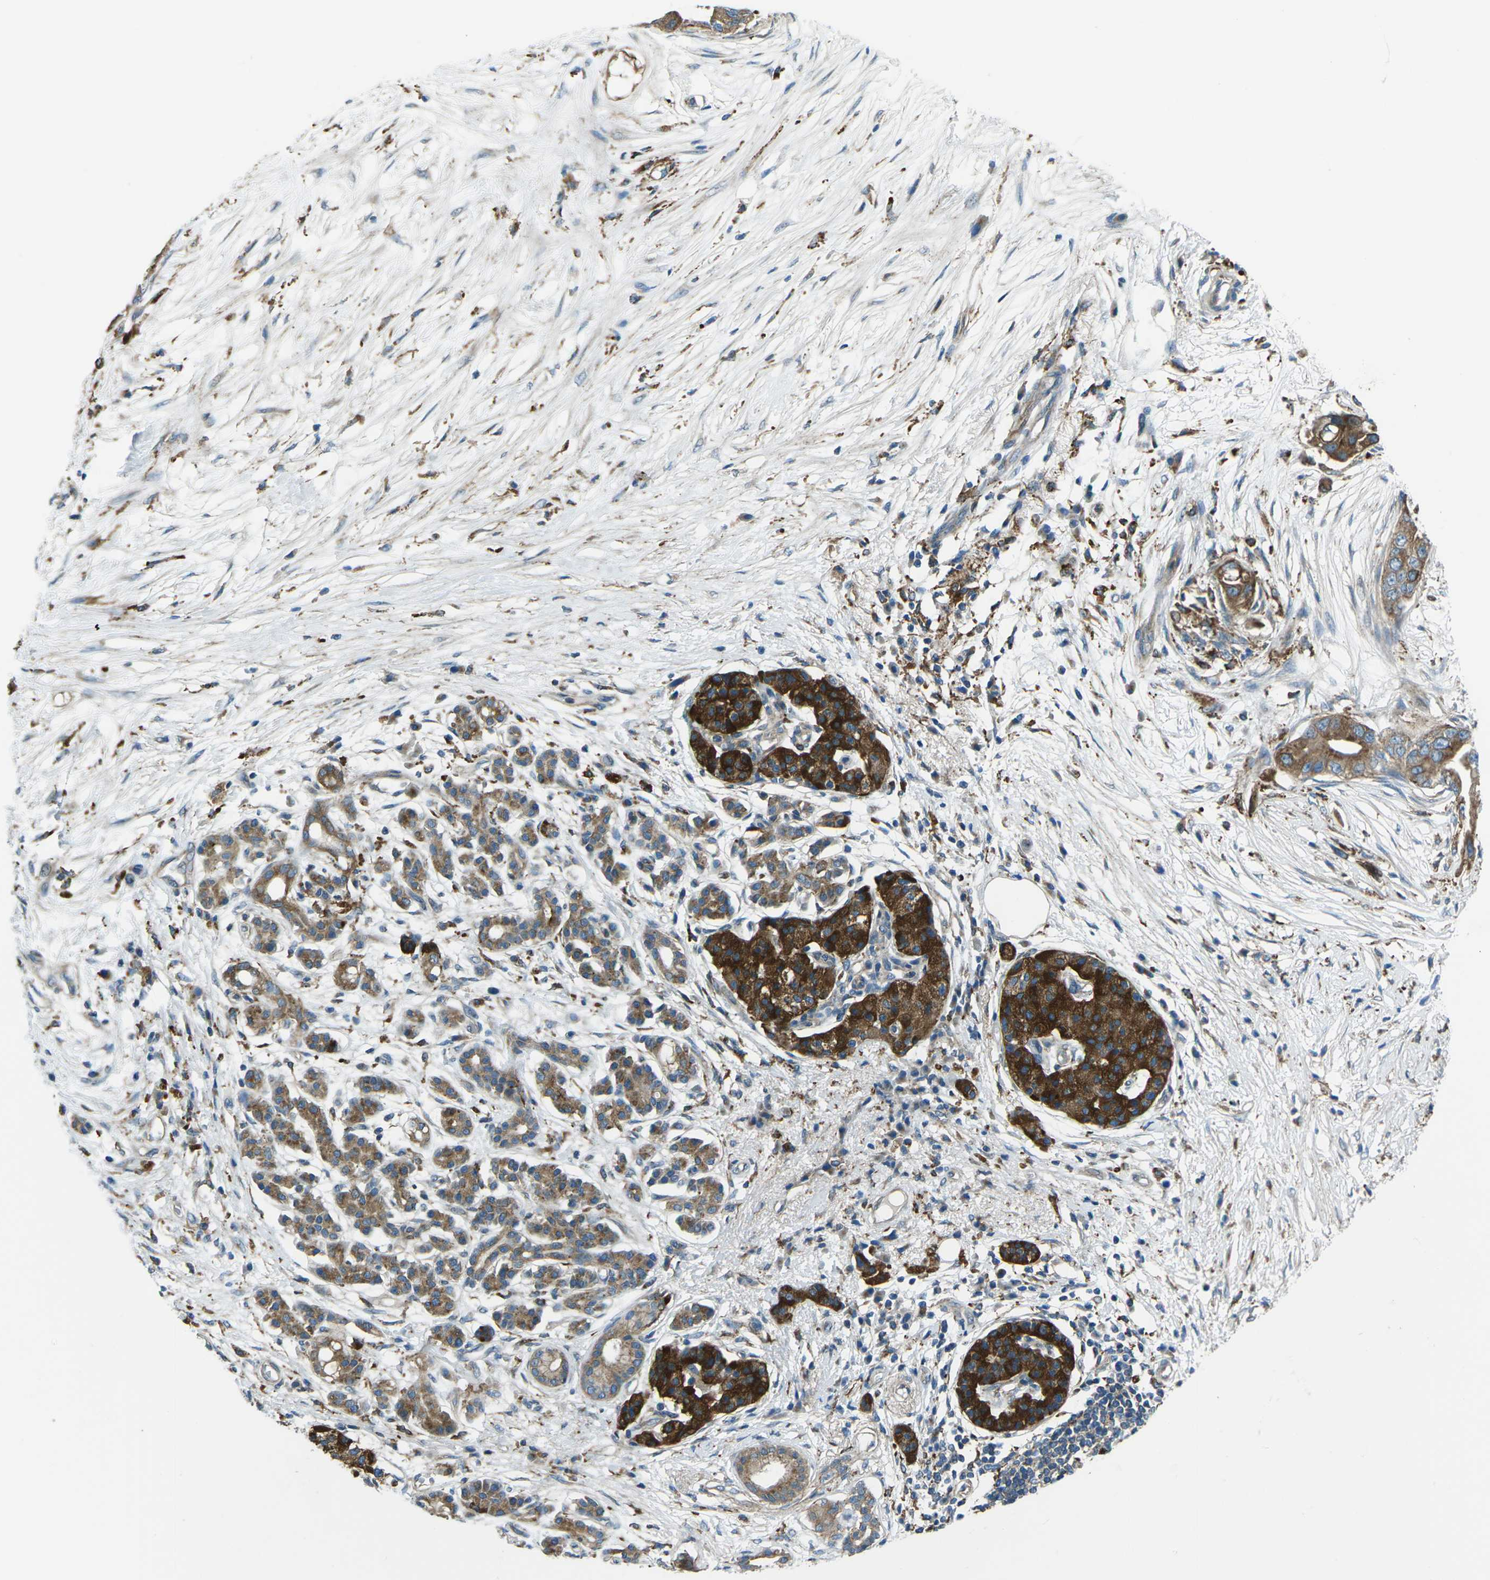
{"staining": {"intensity": "strong", "quantity": ">75%", "location": "cytoplasmic/membranous"}, "tissue": "pancreatic cancer", "cell_type": "Tumor cells", "image_type": "cancer", "snomed": [{"axis": "morphology", "description": "Adenocarcinoma, NOS"}, {"axis": "topography", "description": "Pancreas"}], "caption": "High-power microscopy captured an IHC photomicrograph of pancreatic adenocarcinoma, revealing strong cytoplasmic/membranous expression in about >75% of tumor cells.", "gene": "CDK17", "patient": {"sex": "male", "age": 77}}